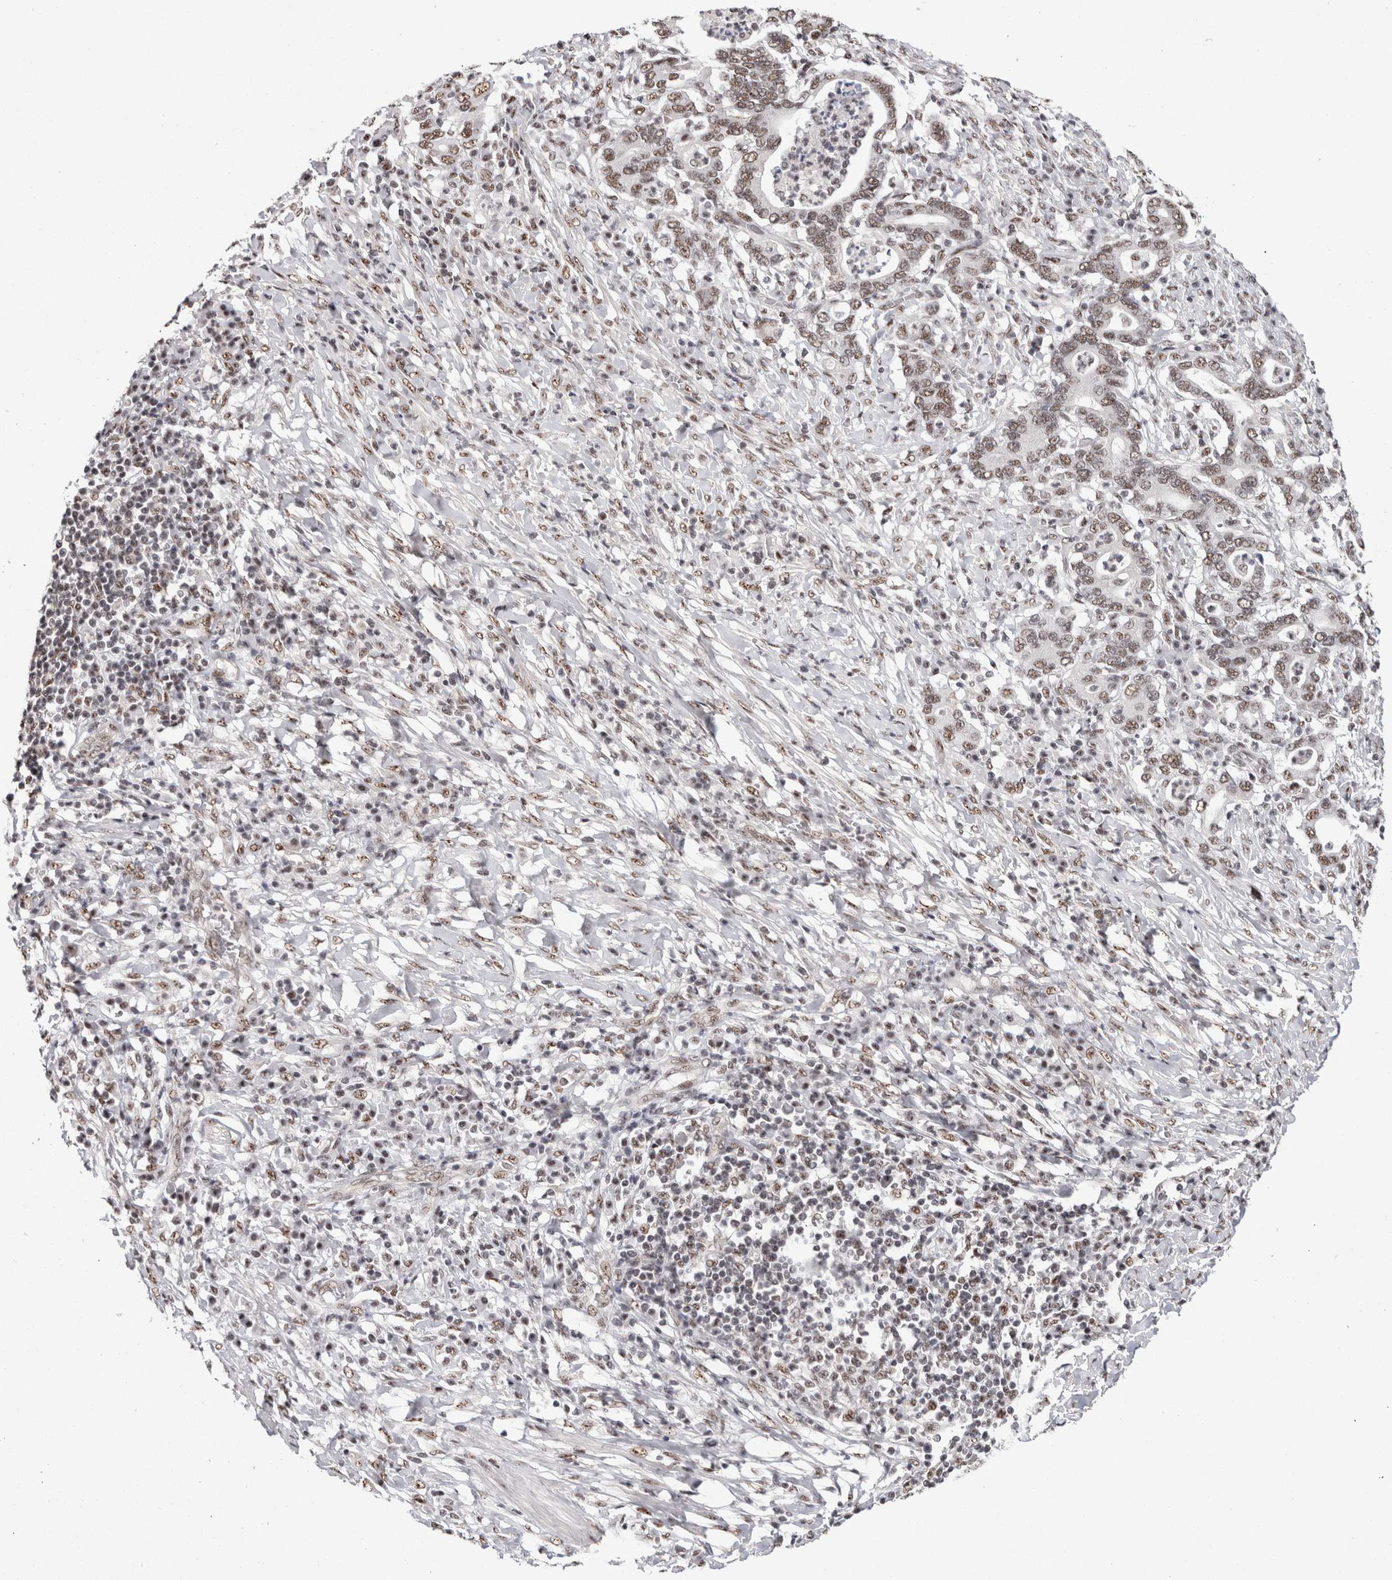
{"staining": {"intensity": "weak", "quantity": ">75%", "location": "nuclear"}, "tissue": "stomach cancer", "cell_type": "Tumor cells", "image_type": "cancer", "snomed": [{"axis": "morphology", "description": "Normal tissue, NOS"}, {"axis": "morphology", "description": "Adenocarcinoma, NOS"}, {"axis": "topography", "description": "Esophagus"}, {"axis": "topography", "description": "Stomach, upper"}, {"axis": "topography", "description": "Peripheral nerve tissue"}], "caption": "Immunohistochemical staining of adenocarcinoma (stomach) shows low levels of weak nuclear positivity in approximately >75% of tumor cells.", "gene": "MKNK1", "patient": {"sex": "male", "age": 62}}